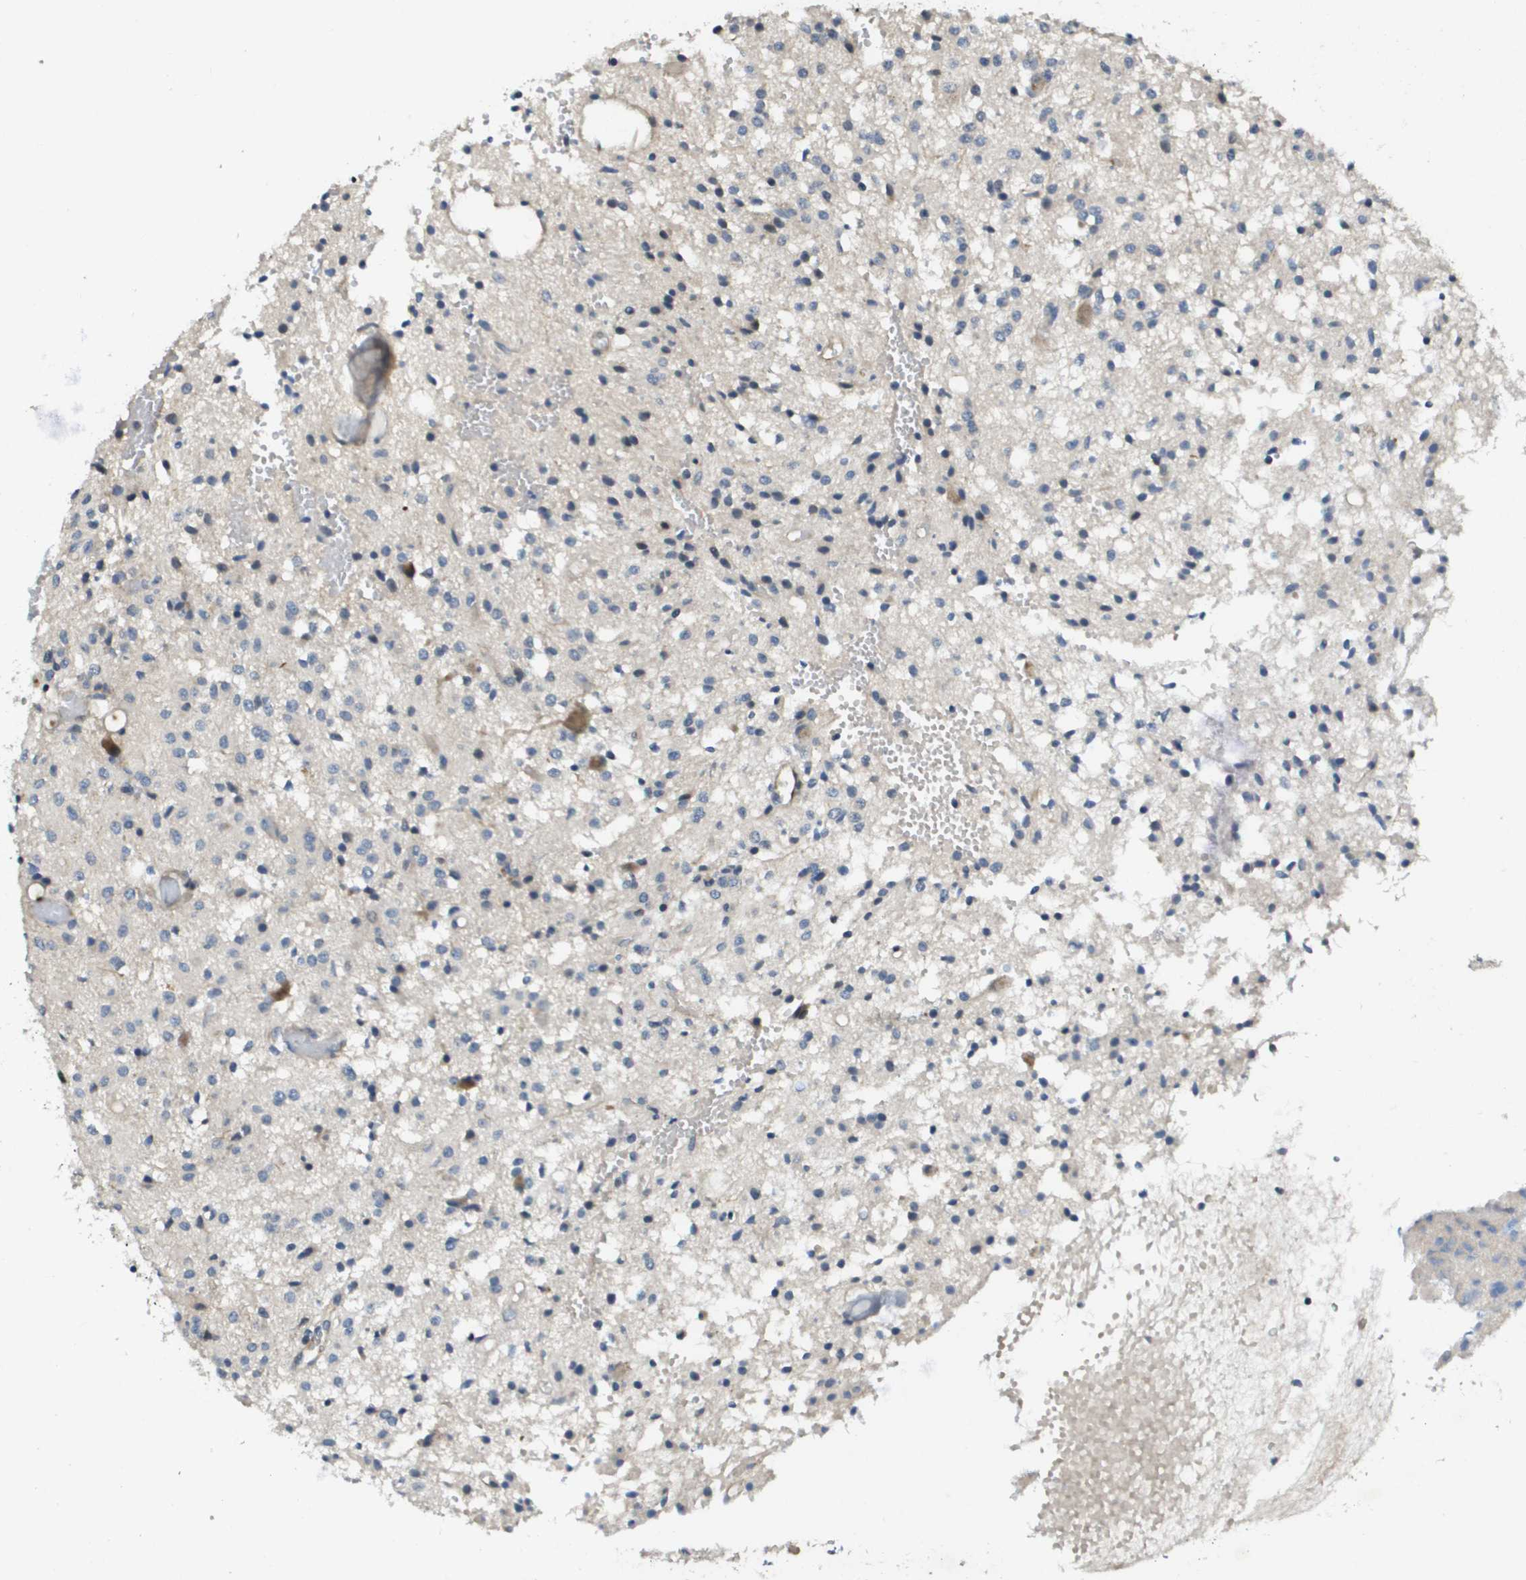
{"staining": {"intensity": "weak", "quantity": "<25%", "location": "cytoplasmic/membranous"}, "tissue": "glioma", "cell_type": "Tumor cells", "image_type": "cancer", "snomed": [{"axis": "morphology", "description": "Glioma, malignant, High grade"}, {"axis": "topography", "description": "Brain"}], "caption": "The micrograph exhibits no significant expression in tumor cells of glioma. (Stains: DAB (3,3'-diaminobenzidine) immunohistochemistry with hematoxylin counter stain, Microscopy: brightfield microscopy at high magnification).", "gene": "SCN4B", "patient": {"sex": "female", "age": 59}}